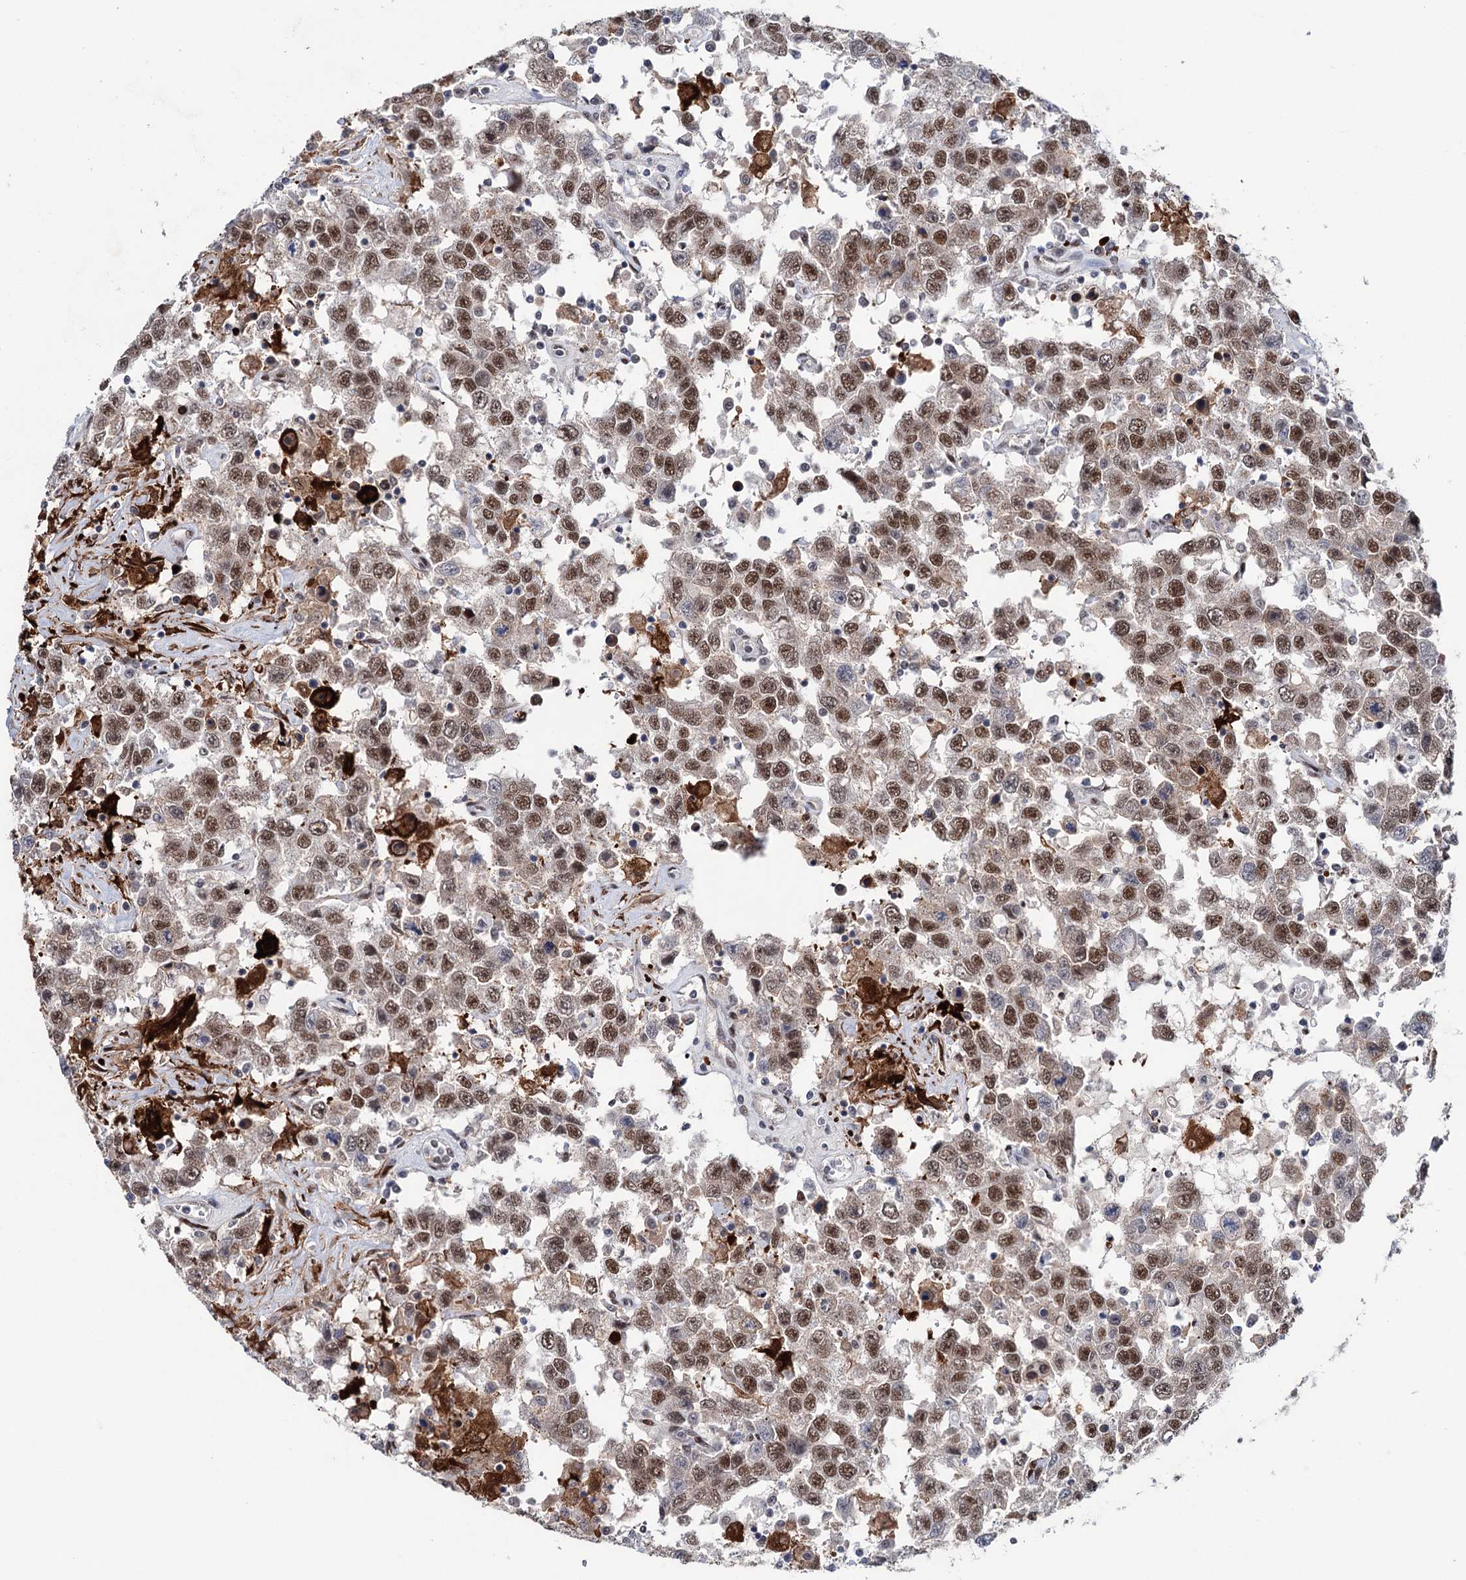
{"staining": {"intensity": "moderate", "quantity": ">75%", "location": "nuclear"}, "tissue": "testis cancer", "cell_type": "Tumor cells", "image_type": "cancer", "snomed": [{"axis": "morphology", "description": "Seminoma, NOS"}, {"axis": "topography", "description": "Testis"}], "caption": "Seminoma (testis) was stained to show a protein in brown. There is medium levels of moderate nuclear staining in approximately >75% of tumor cells.", "gene": "FAM53A", "patient": {"sex": "male", "age": 41}}